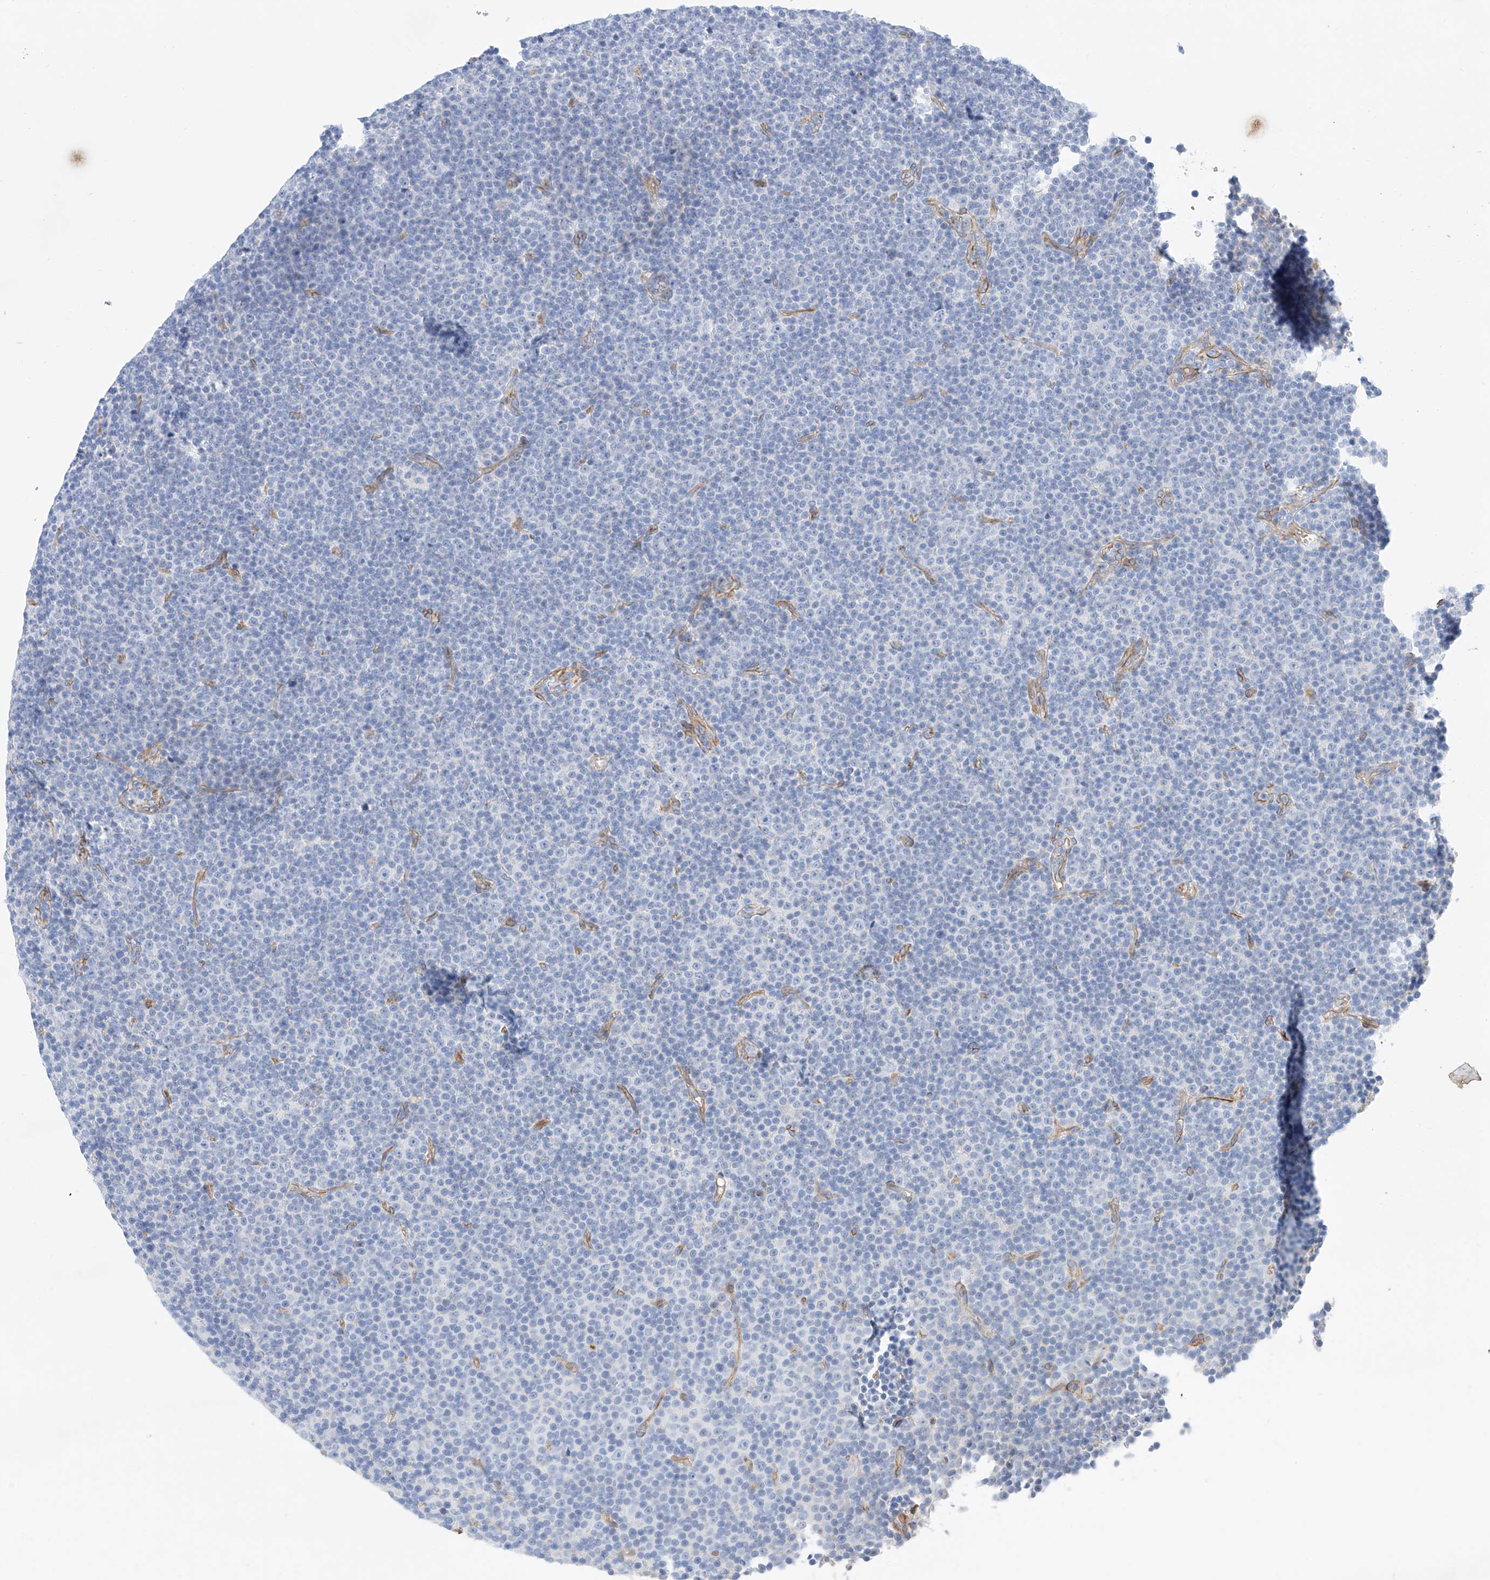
{"staining": {"intensity": "negative", "quantity": "none", "location": "none"}, "tissue": "lymphoma", "cell_type": "Tumor cells", "image_type": "cancer", "snomed": [{"axis": "morphology", "description": "Malignant lymphoma, non-Hodgkin's type, Low grade"}, {"axis": "topography", "description": "Lymph node"}], "caption": "This histopathology image is of low-grade malignant lymphoma, non-Hodgkin's type stained with immunohistochemistry to label a protein in brown with the nuclei are counter-stained blue. There is no expression in tumor cells.", "gene": "SBSPON", "patient": {"sex": "female", "age": 67}}